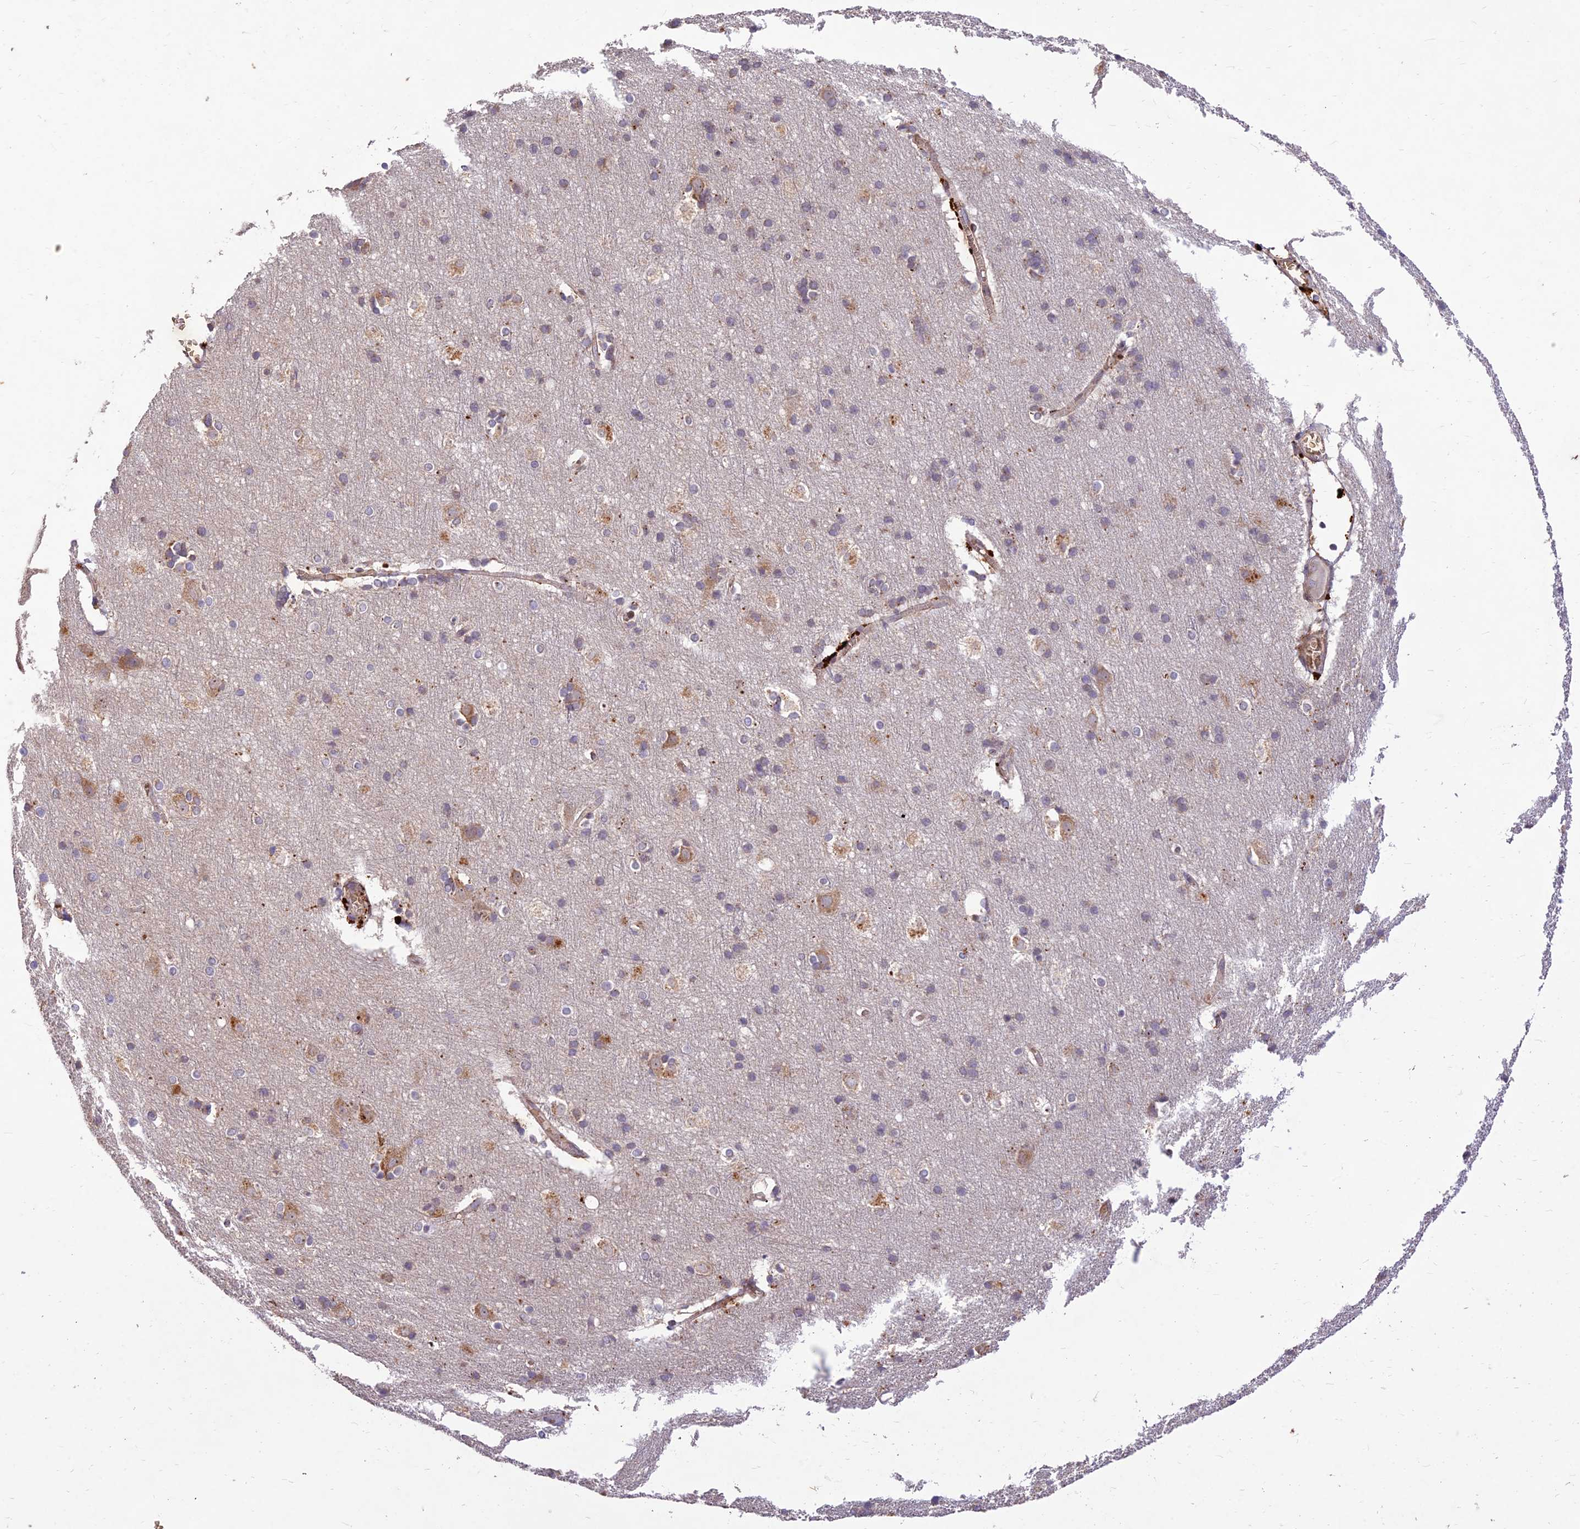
{"staining": {"intensity": "negative", "quantity": "none", "location": "none"}, "tissue": "cerebral cortex", "cell_type": "Endothelial cells", "image_type": "normal", "snomed": [{"axis": "morphology", "description": "Normal tissue, NOS"}, {"axis": "topography", "description": "Cerebral cortex"}], "caption": "High magnification brightfield microscopy of unremarkable cerebral cortex stained with DAB (3,3'-diaminobenzidine) (brown) and counterstained with hematoxylin (blue): endothelial cells show no significant staining.", "gene": "PPP1R11", "patient": {"sex": "male", "age": 54}}